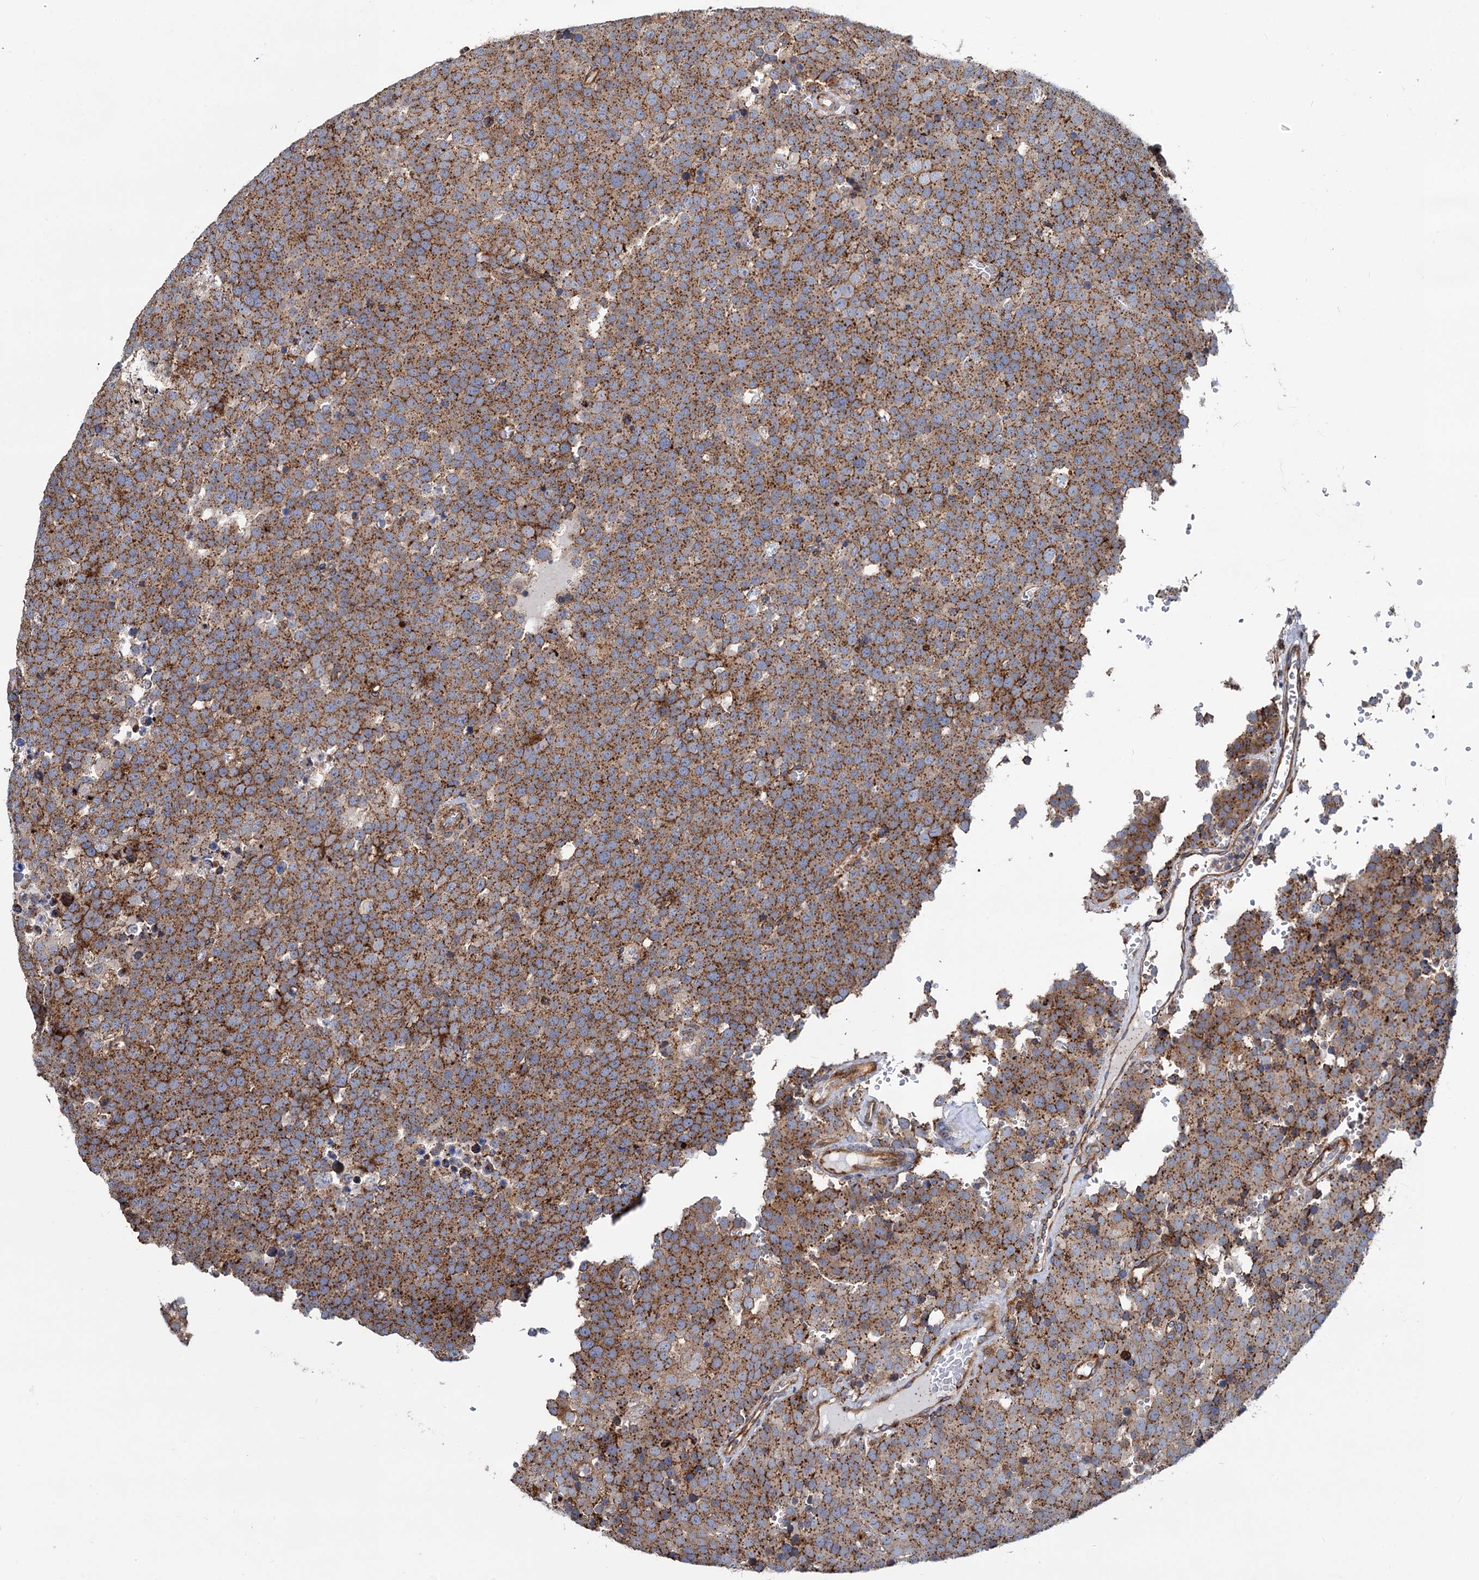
{"staining": {"intensity": "moderate", "quantity": ">75%", "location": "cytoplasmic/membranous"}, "tissue": "testis cancer", "cell_type": "Tumor cells", "image_type": "cancer", "snomed": [{"axis": "morphology", "description": "Seminoma, NOS"}, {"axis": "topography", "description": "Testis"}], "caption": "Immunohistochemistry (DAB) staining of testis seminoma displays moderate cytoplasmic/membranous protein expression in about >75% of tumor cells. (DAB IHC, brown staining for protein, blue staining for nuclei).", "gene": "PSEN1", "patient": {"sex": "male", "age": 71}}